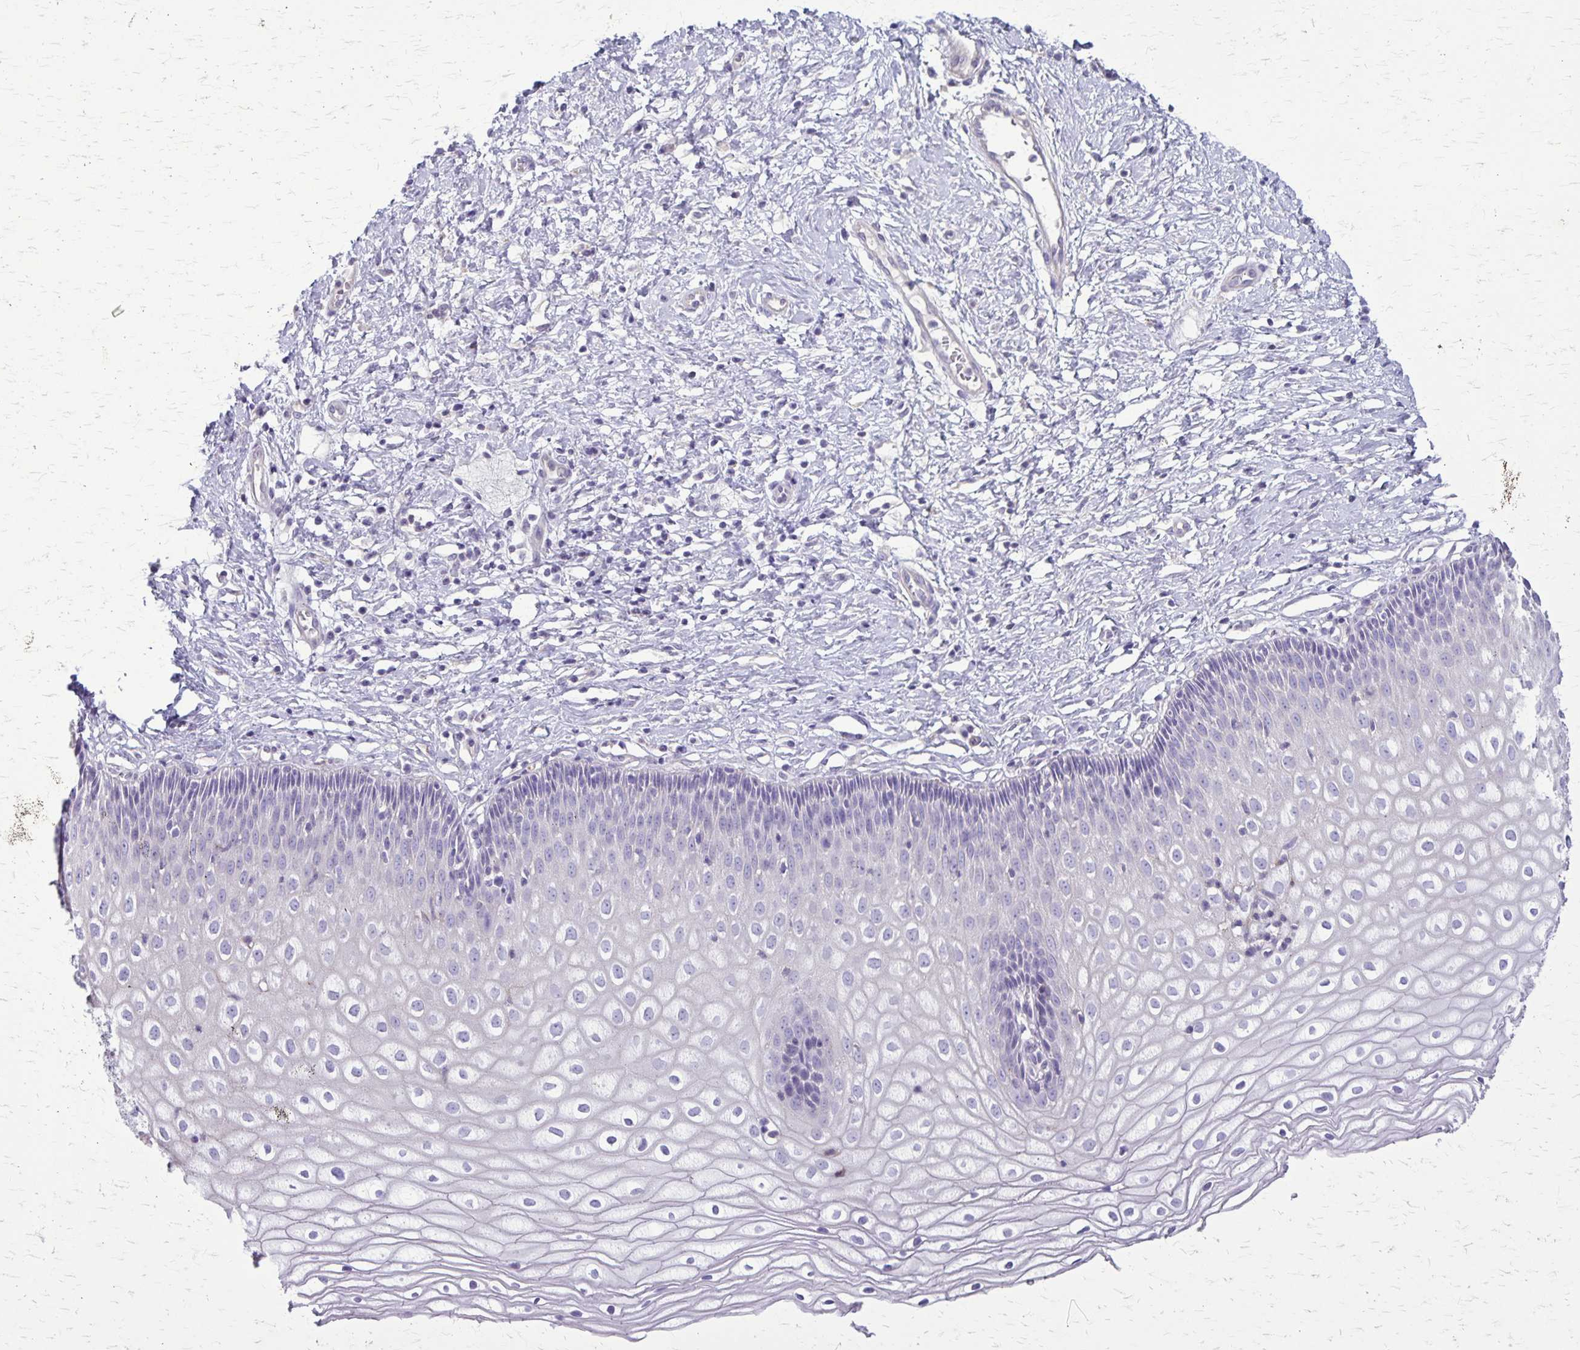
{"staining": {"intensity": "negative", "quantity": "none", "location": "none"}, "tissue": "cervix", "cell_type": "Glandular cells", "image_type": "normal", "snomed": [{"axis": "morphology", "description": "Normal tissue, NOS"}, {"axis": "topography", "description": "Cervix"}], "caption": "Human cervix stained for a protein using immunohistochemistry (IHC) exhibits no expression in glandular cells.", "gene": "GP9", "patient": {"sex": "female", "age": 36}}